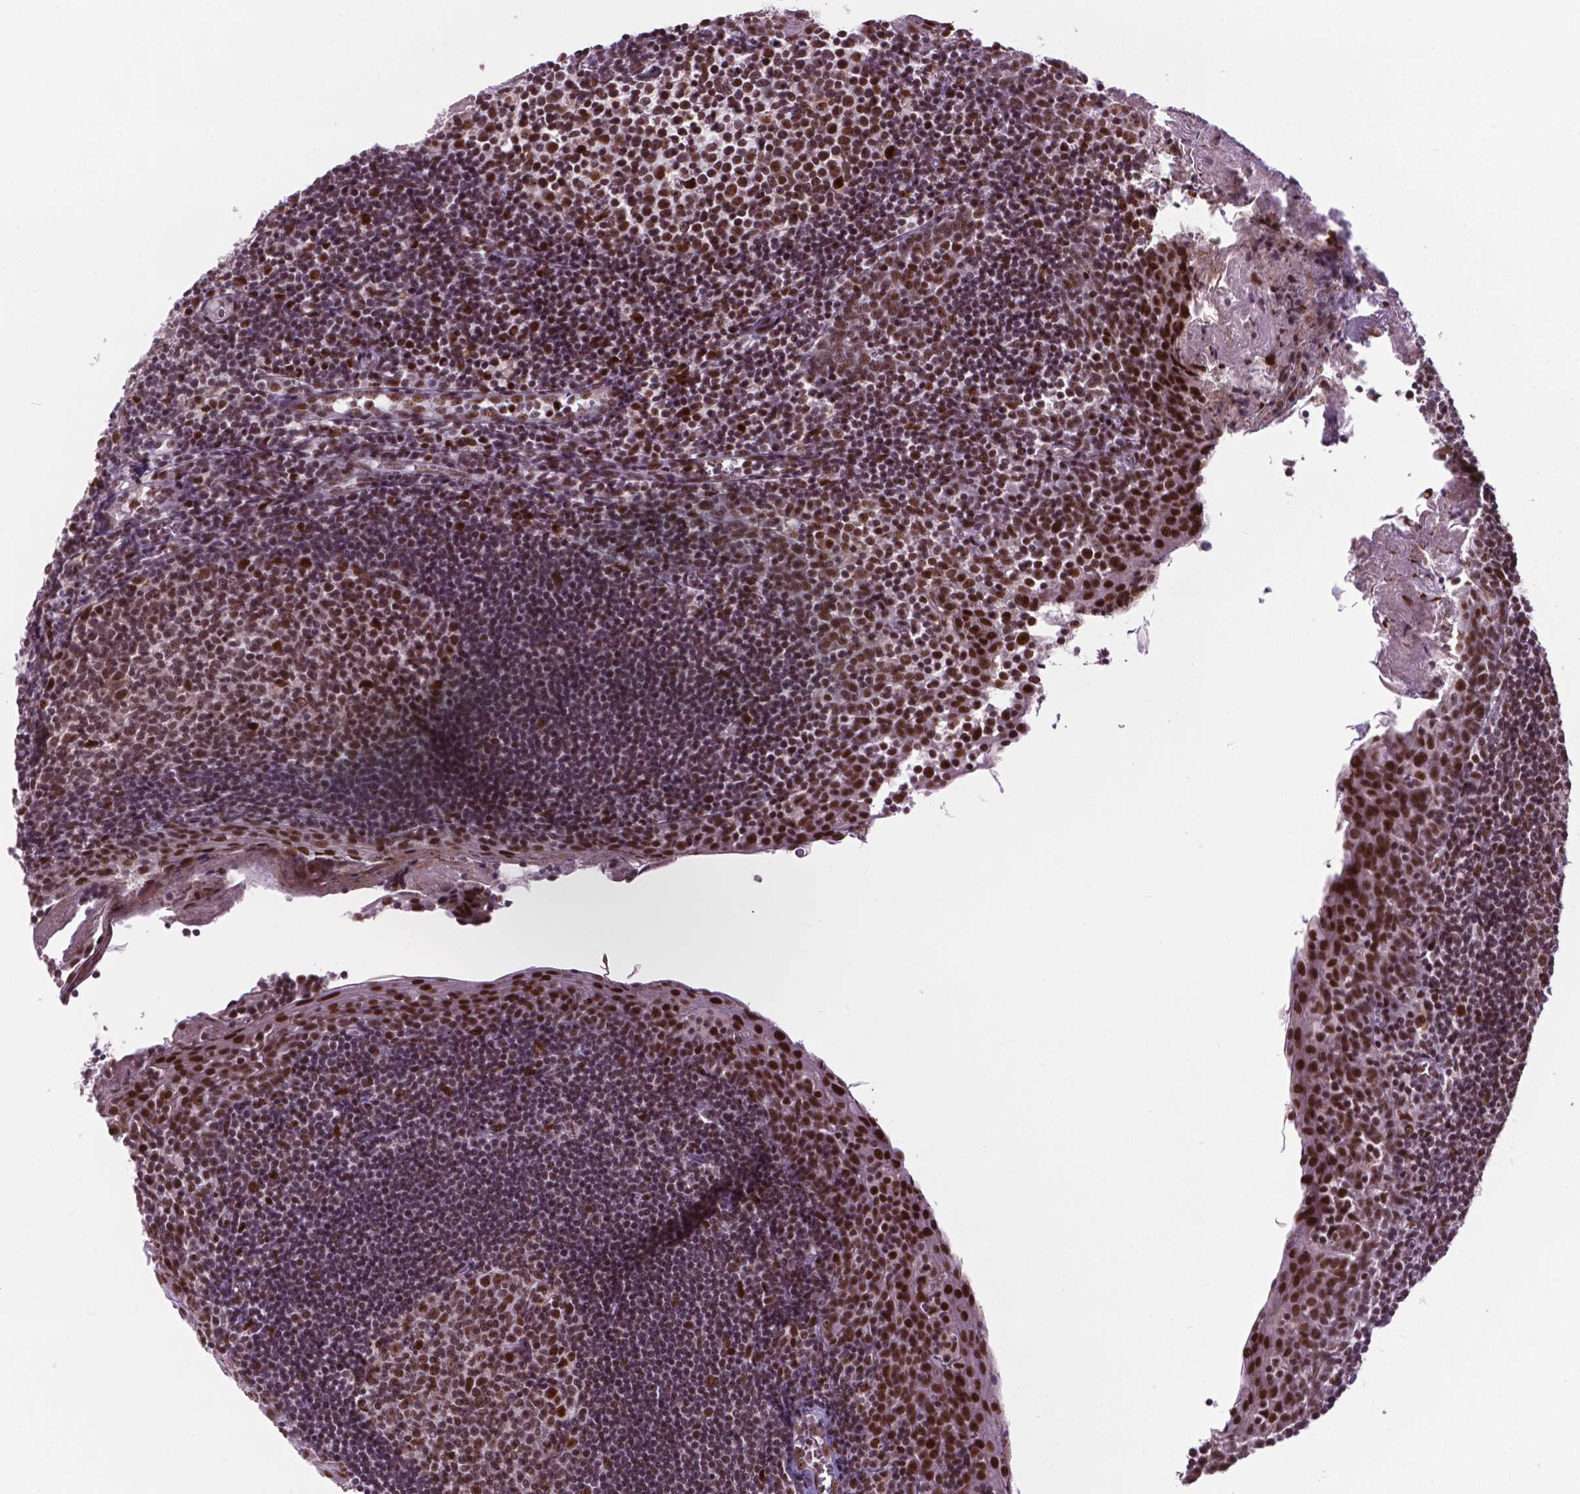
{"staining": {"intensity": "strong", "quantity": ">75%", "location": "nuclear"}, "tissue": "lymph node", "cell_type": "Germinal center cells", "image_type": "normal", "snomed": [{"axis": "morphology", "description": "Normal tissue, NOS"}, {"axis": "topography", "description": "Lymph node"}], "caption": "Immunohistochemistry image of benign human lymph node stained for a protein (brown), which shows high levels of strong nuclear positivity in about >75% of germinal center cells.", "gene": "EAF1", "patient": {"sex": "female", "age": 21}}